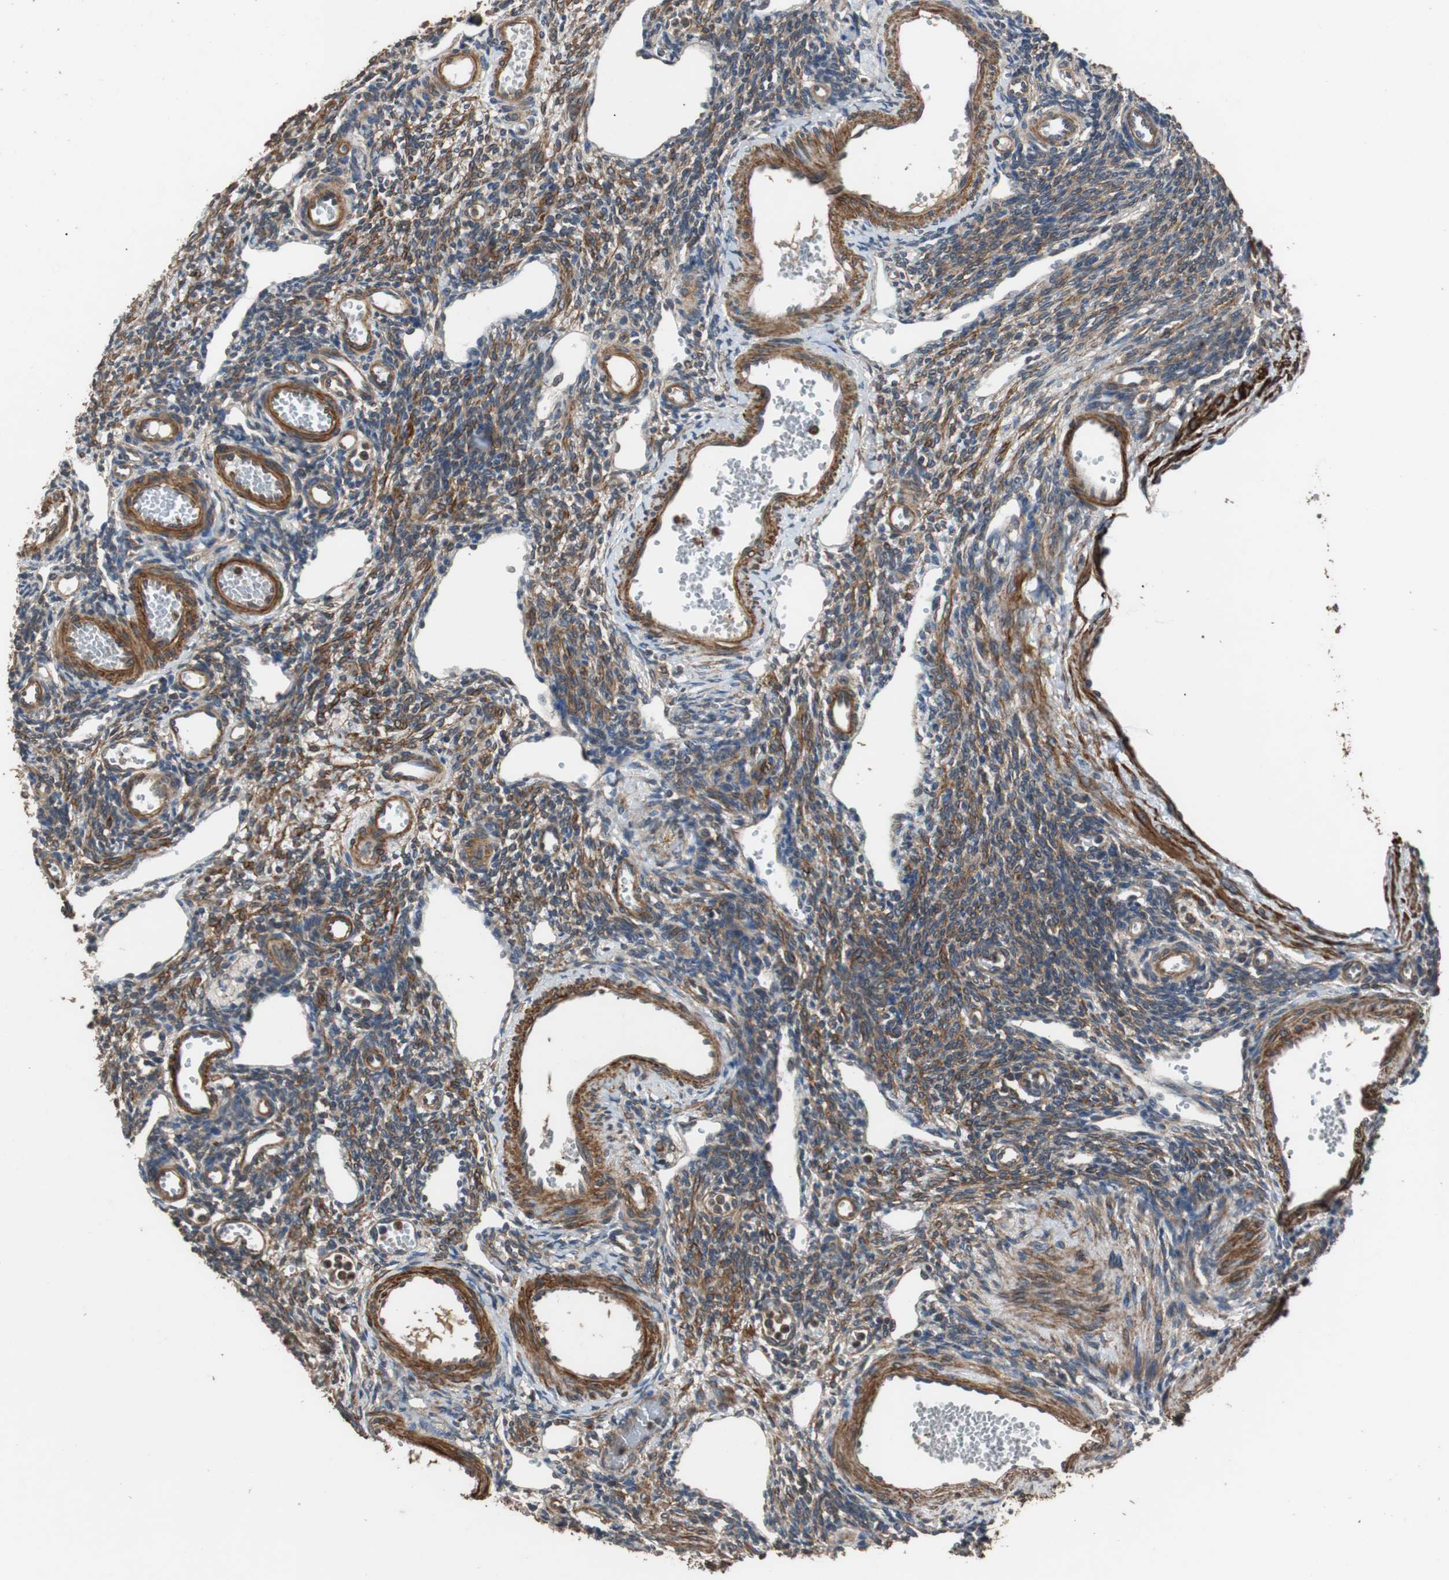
{"staining": {"intensity": "moderate", "quantity": ">75%", "location": "cytoplasmic/membranous"}, "tissue": "ovary", "cell_type": "Ovarian stroma cells", "image_type": "normal", "snomed": [{"axis": "morphology", "description": "Normal tissue, NOS"}, {"axis": "topography", "description": "Ovary"}], "caption": "This micrograph reveals immunohistochemistry (IHC) staining of normal human ovary, with medium moderate cytoplasmic/membranous positivity in approximately >75% of ovarian stroma cells.", "gene": "PITRM1", "patient": {"sex": "female", "age": 33}}